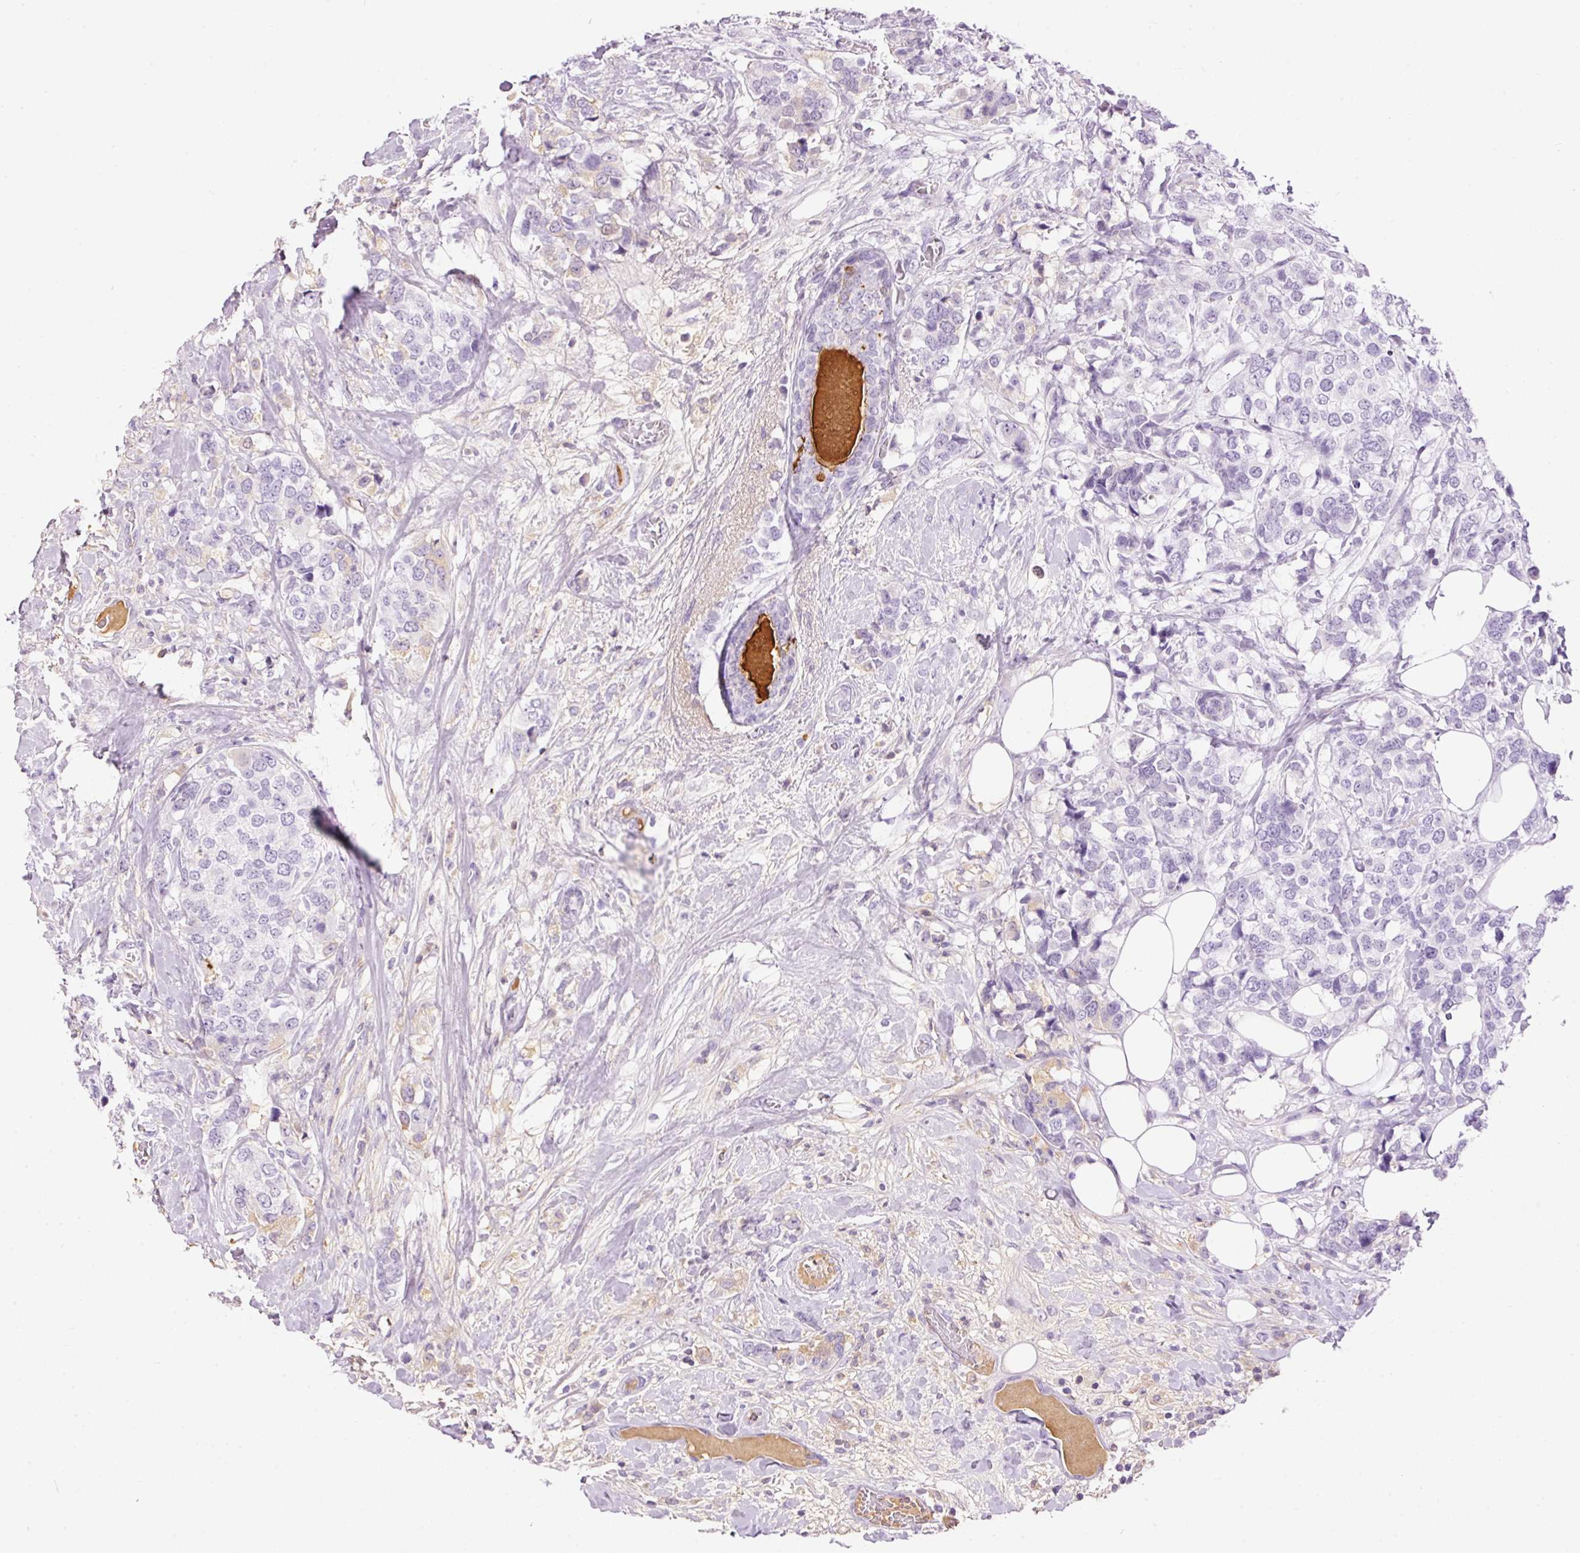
{"staining": {"intensity": "negative", "quantity": "none", "location": "none"}, "tissue": "breast cancer", "cell_type": "Tumor cells", "image_type": "cancer", "snomed": [{"axis": "morphology", "description": "Lobular carcinoma"}, {"axis": "topography", "description": "Breast"}], "caption": "Breast lobular carcinoma was stained to show a protein in brown. There is no significant expression in tumor cells.", "gene": "PRPF38B", "patient": {"sex": "female", "age": 59}}